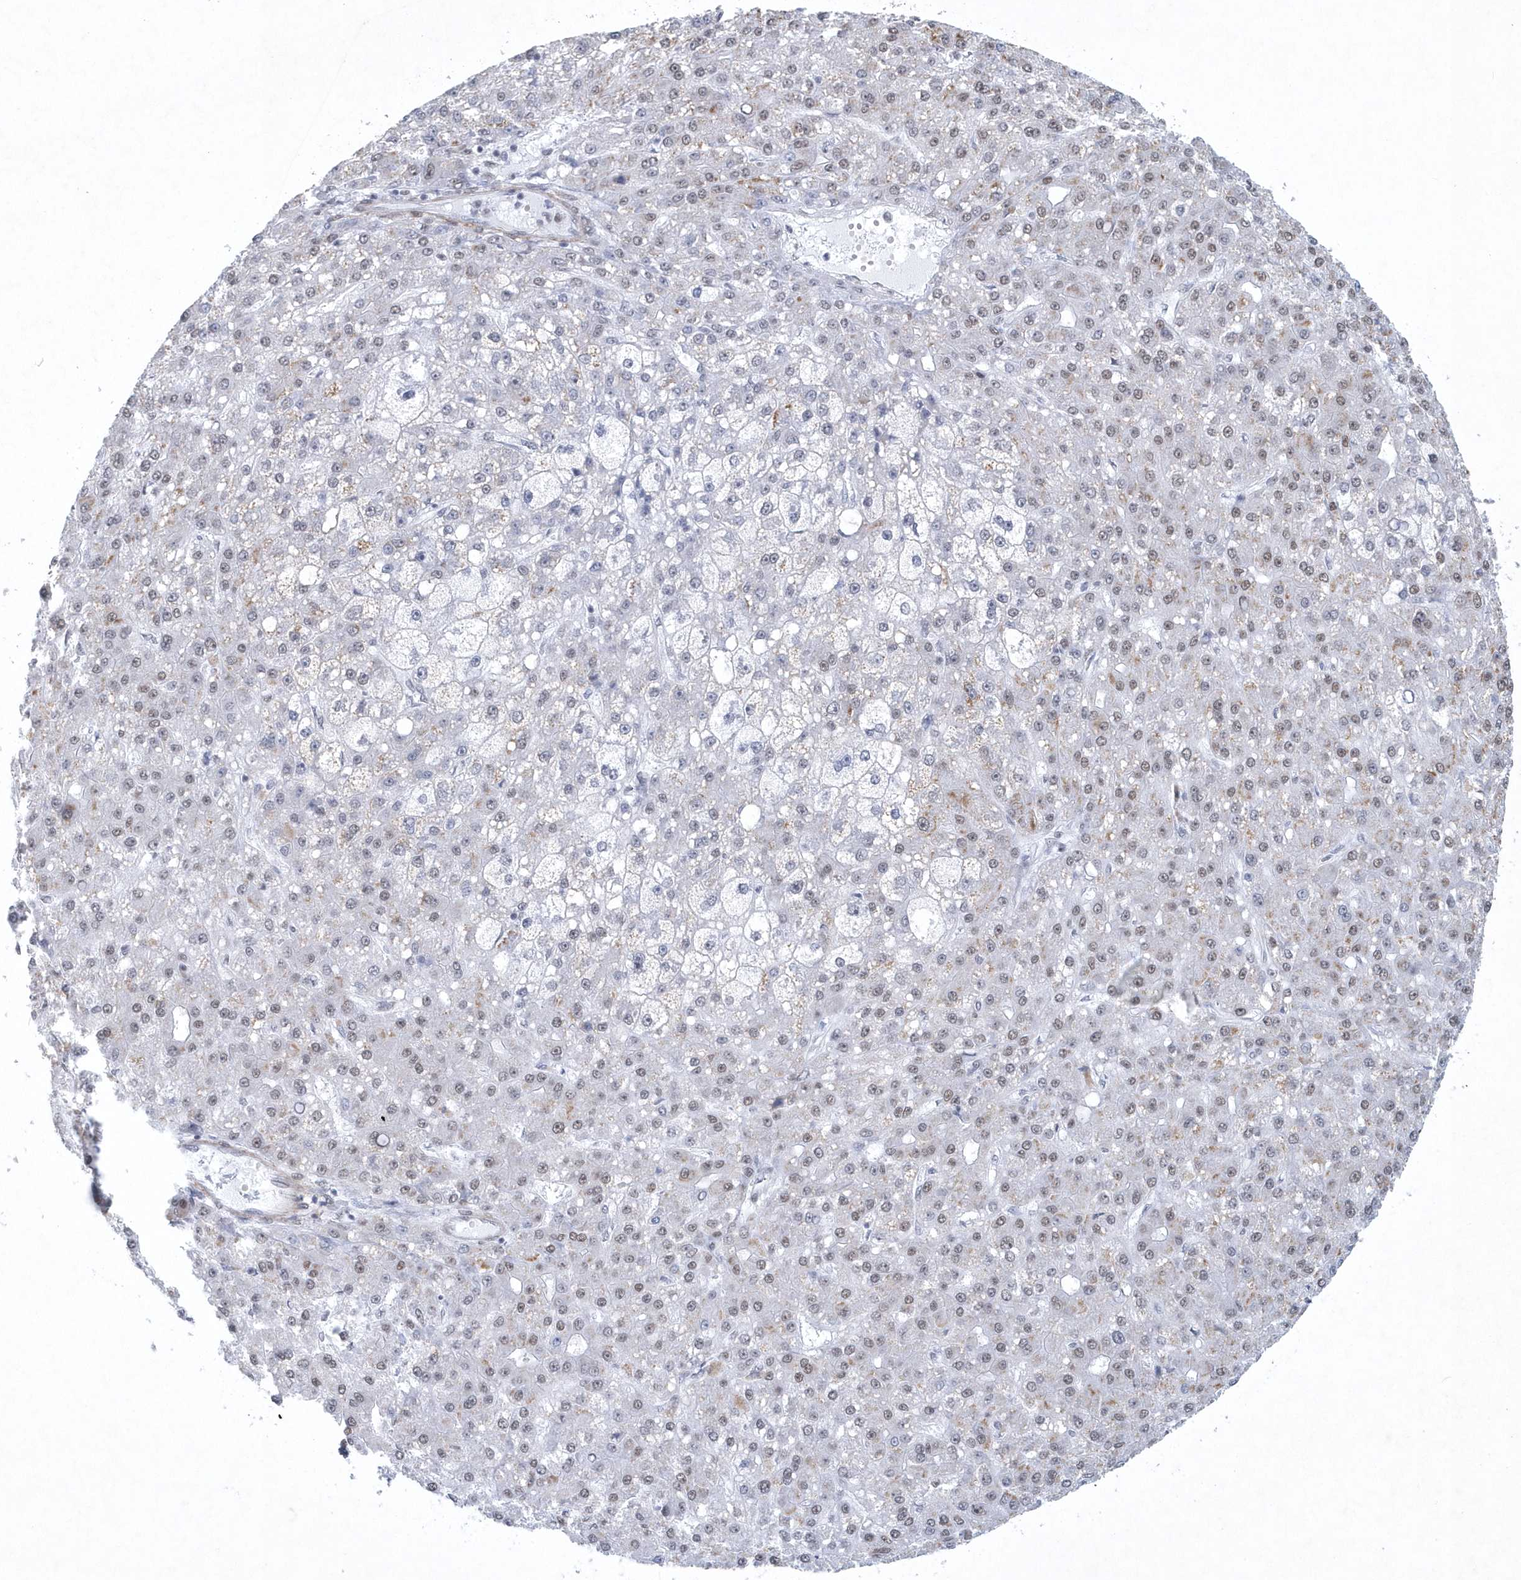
{"staining": {"intensity": "weak", "quantity": "<25%", "location": "nuclear"}, "tissue": "liver cancer", "cell_type": "Tumor cells", "image_type": "cancer", "snomed": [{"axis": "morphology", "description": "Carcinoma, Hepatocellular, NOS"}, {"axis": "topography", "description": "Liver"}], "caption": "A high-resolution micrograph shows immunohistochemistry staining of liver cancer, which displays no significant positivity in tumor cells.", "gene": "DCLRE1A", "patient": {"sex": "male", "age": 67}}